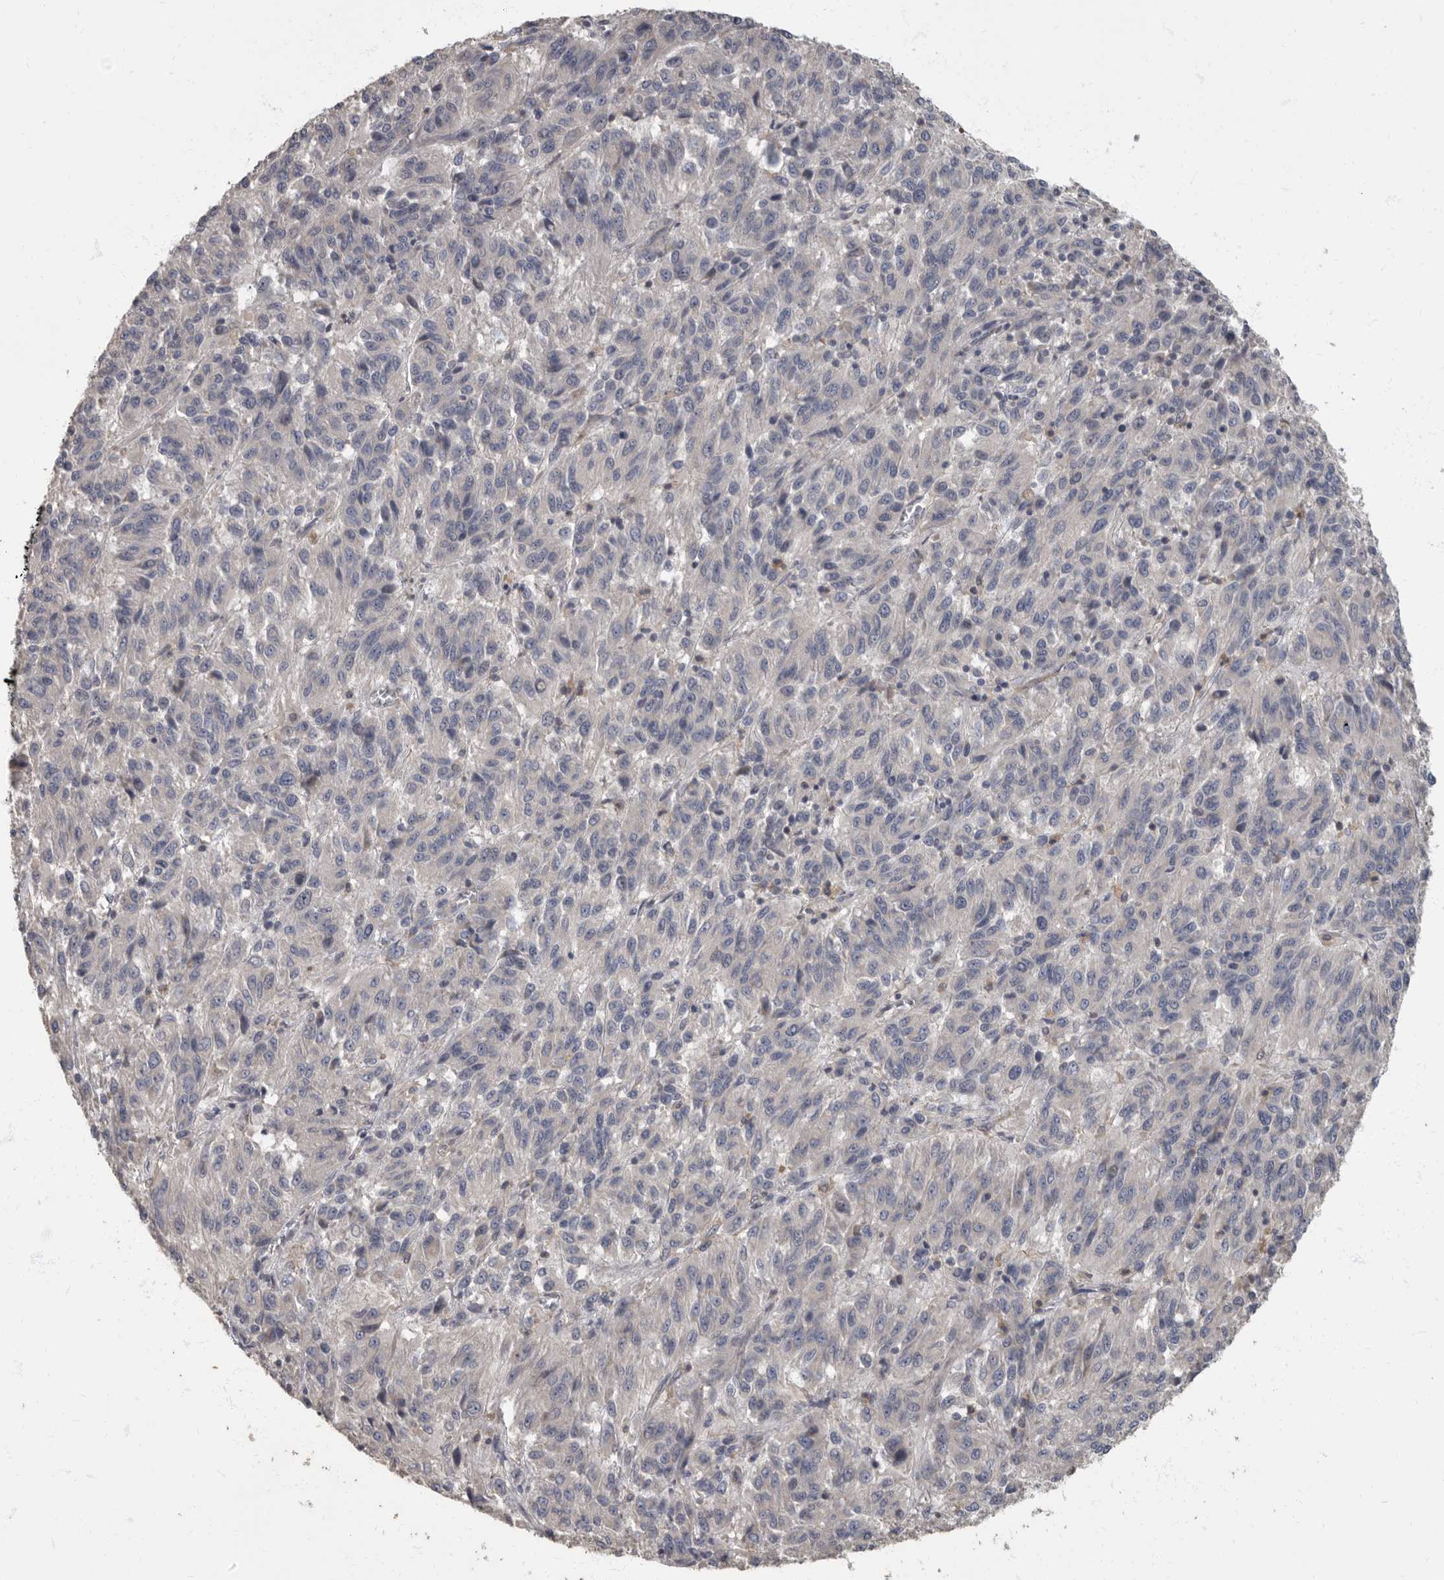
{"staining": {"intensity": "negative", "quantity": "none", "location": "none"}, "tissue": "melanoma", "cell_type": "Tumor cells", "image_type": "cancer", "snomed": [{"axis": "morphology", "description": "Malignant melanoma, Metastatic site"}, {"axis": "topography", "description": "Lung"}], "caption": "Human melanoma stained for a protein using immunohistochemistry exhibits no positivity in tumor cells.", "gene": "PDK1", "patient": {"sex": "male", "age": 64}}